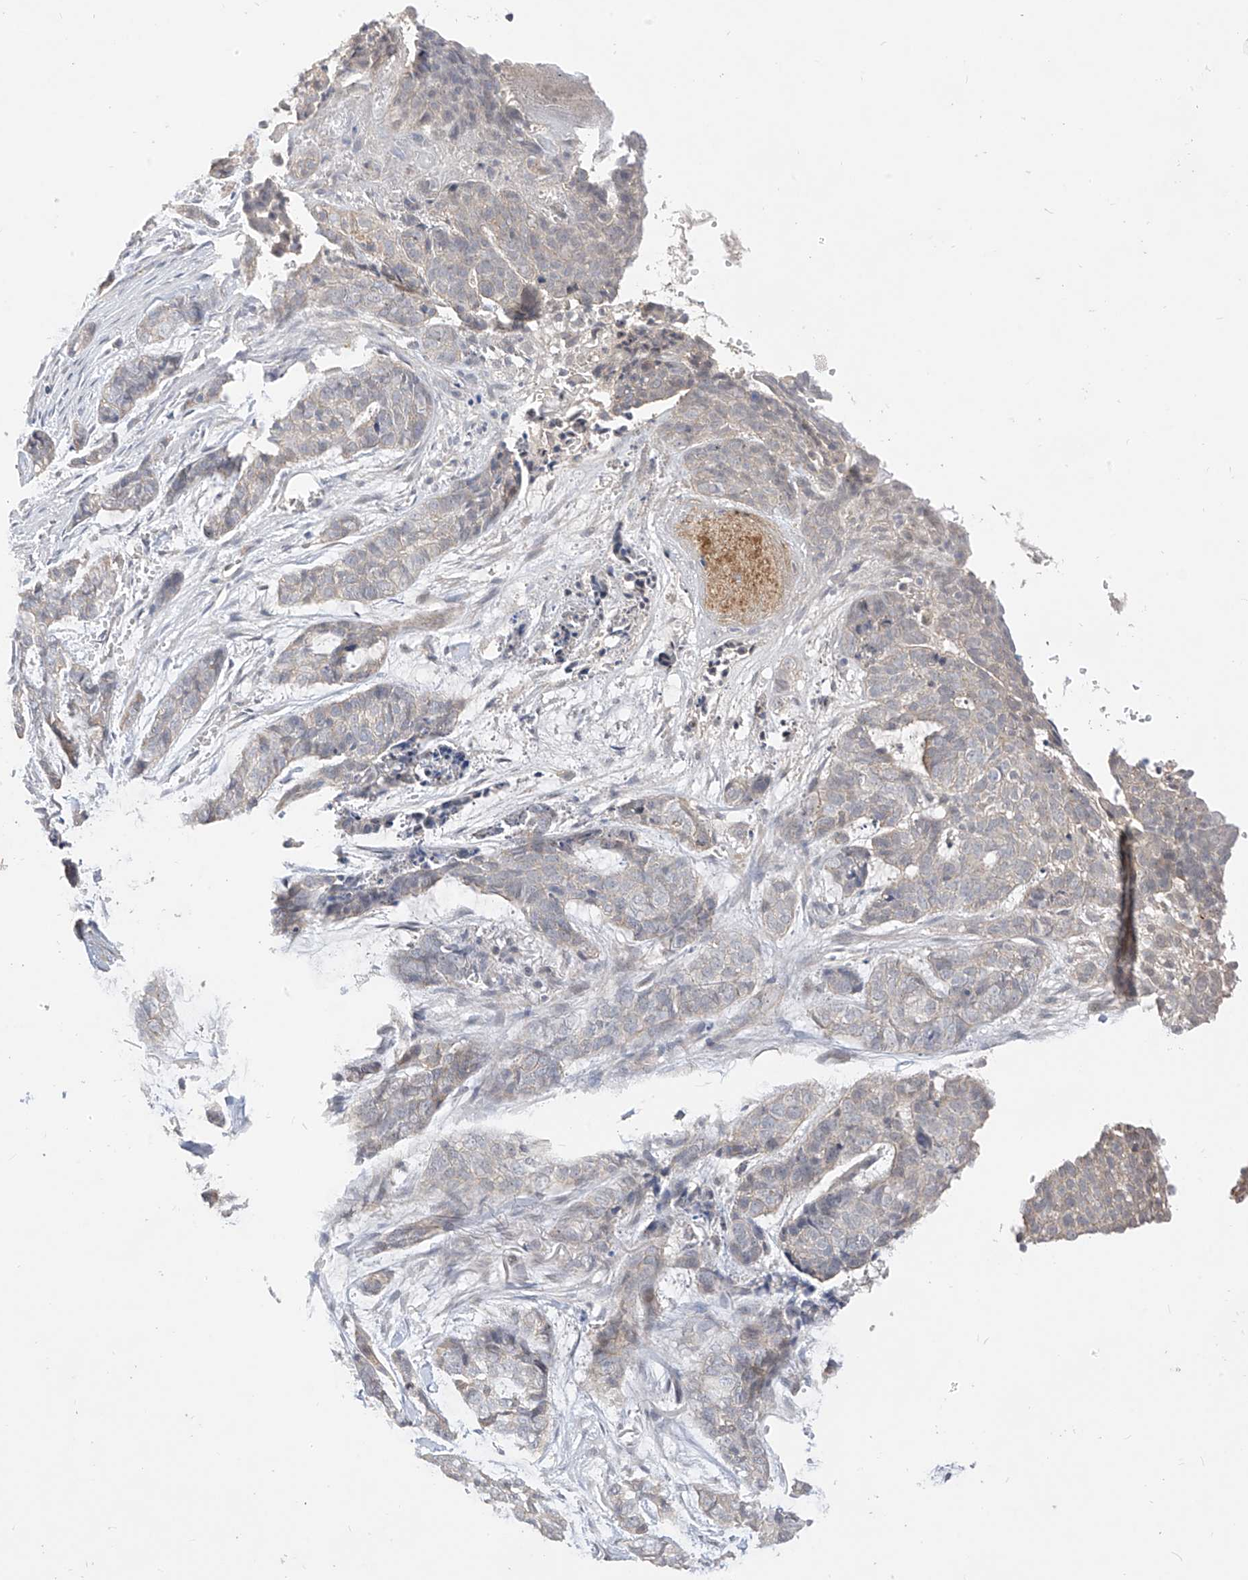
{"staining": {"intensity": "negative", "quantity": "none", "location": "none"}, "tissue": "skin cancer", "cell_type": "Tumor cells", "image_type": "cancer", "snomed": [{"axis": "morphology", "description": "Basal cell carcinoma"}, {"axis": "topography", "description": "Skin"}], "caption": "Immunohistochemical staining of skin basal cell carcinoma demonstrates no significant expression in tumor cells.", "gene": "MRTFA", "patient": {"sex": "female", "age": 64}}